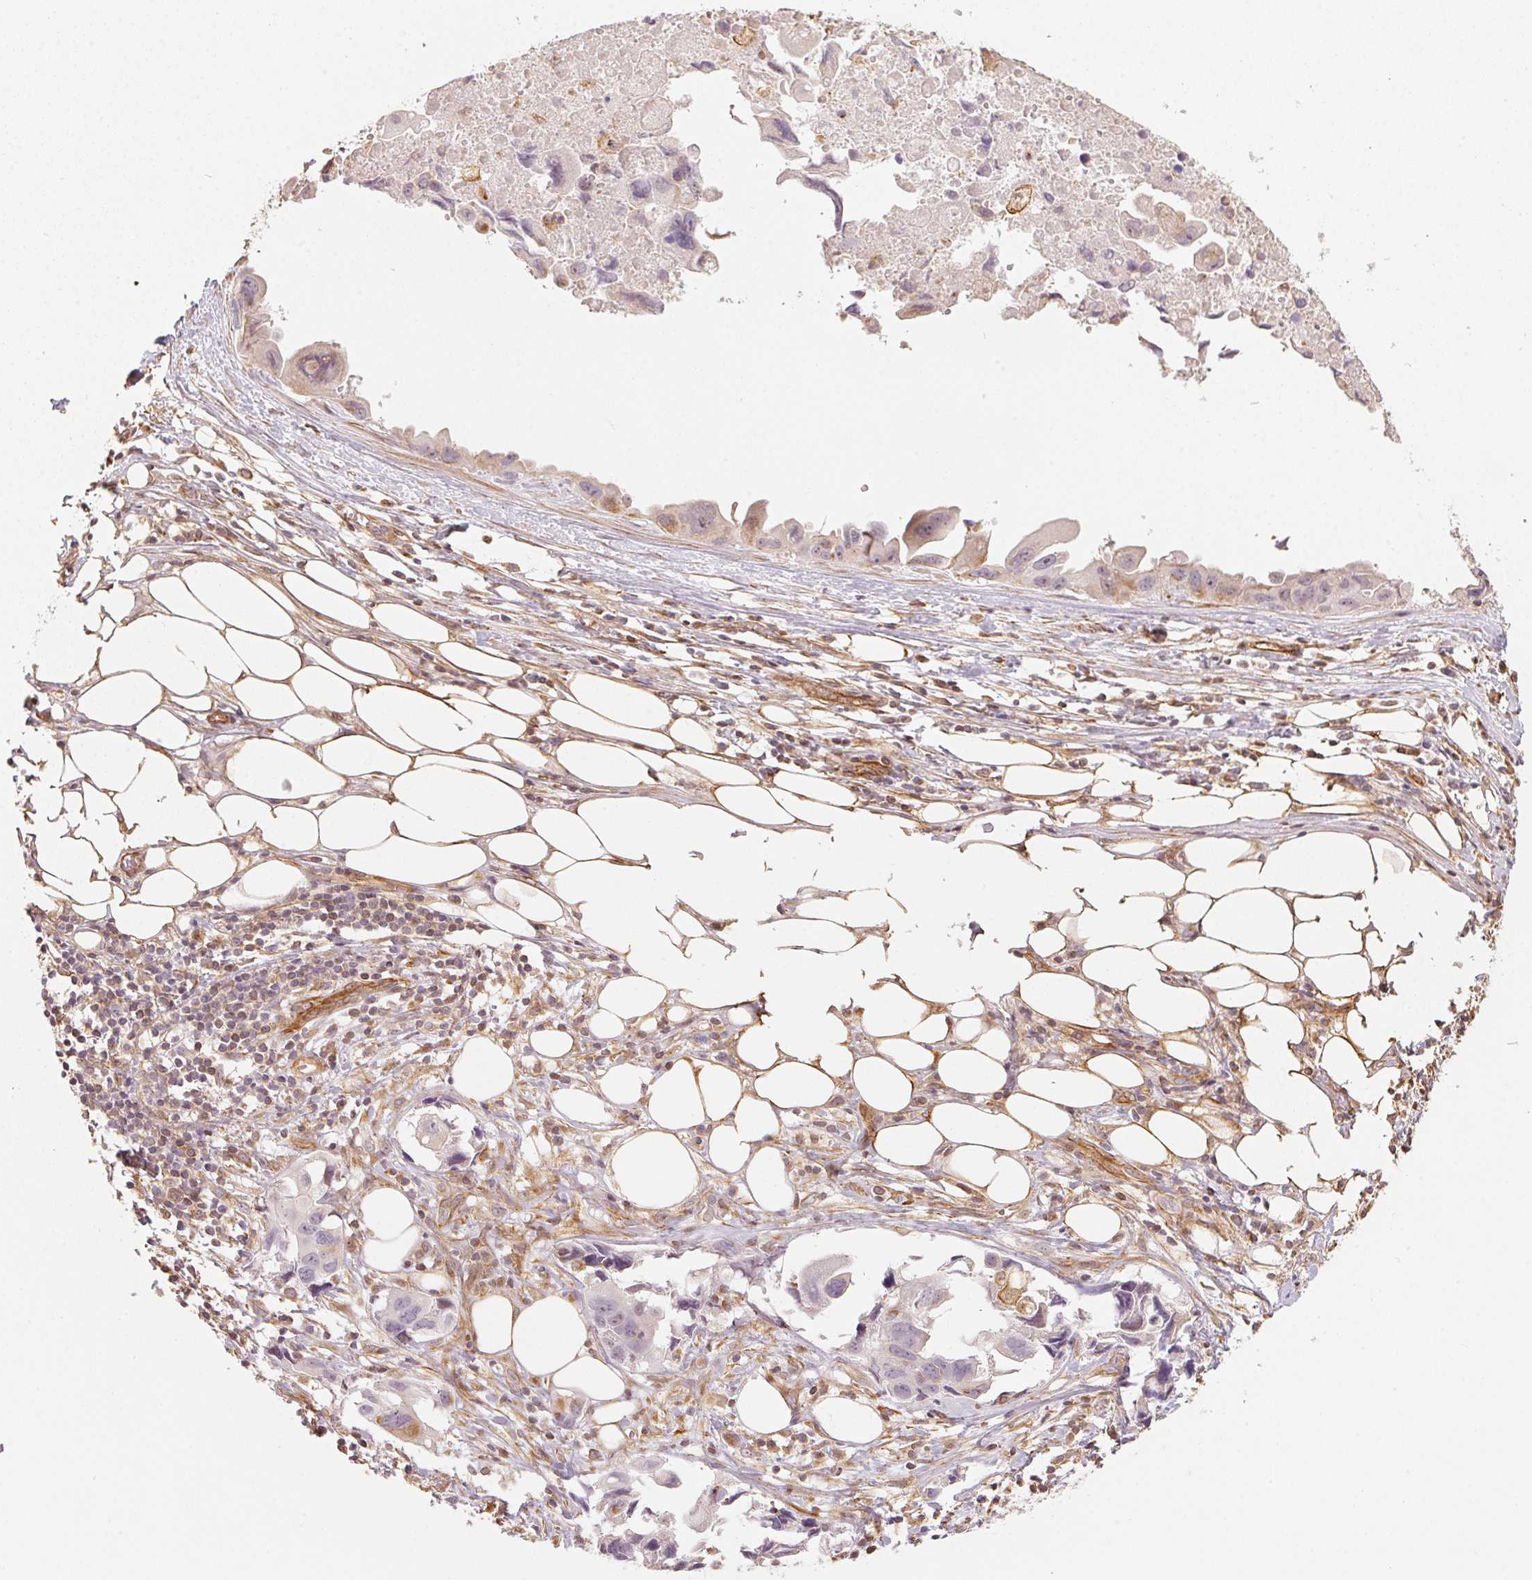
{"staining": {"intensity": "weak", "quantity": "<25%", "location": "cytoplasmic/membranous"}, "tissue": "lung cancer", "cell_type": "Tumor cells", "image_type": "cancer", "snomed": [{"axis": "morphology", "description": "Adenocarcinoma, NOS"}, {"axis": "topography", "description": "Lymph node"}, {"axis": "topography", "description": "Lung"}], "caption": "This is a micrograph of immunohistochemistry (IHC) staining of lung adenocarcinoma, which shows no staining in tumor cells.", "gene": "FOXR2", "patient": {"sex": "male", "age": 64}}